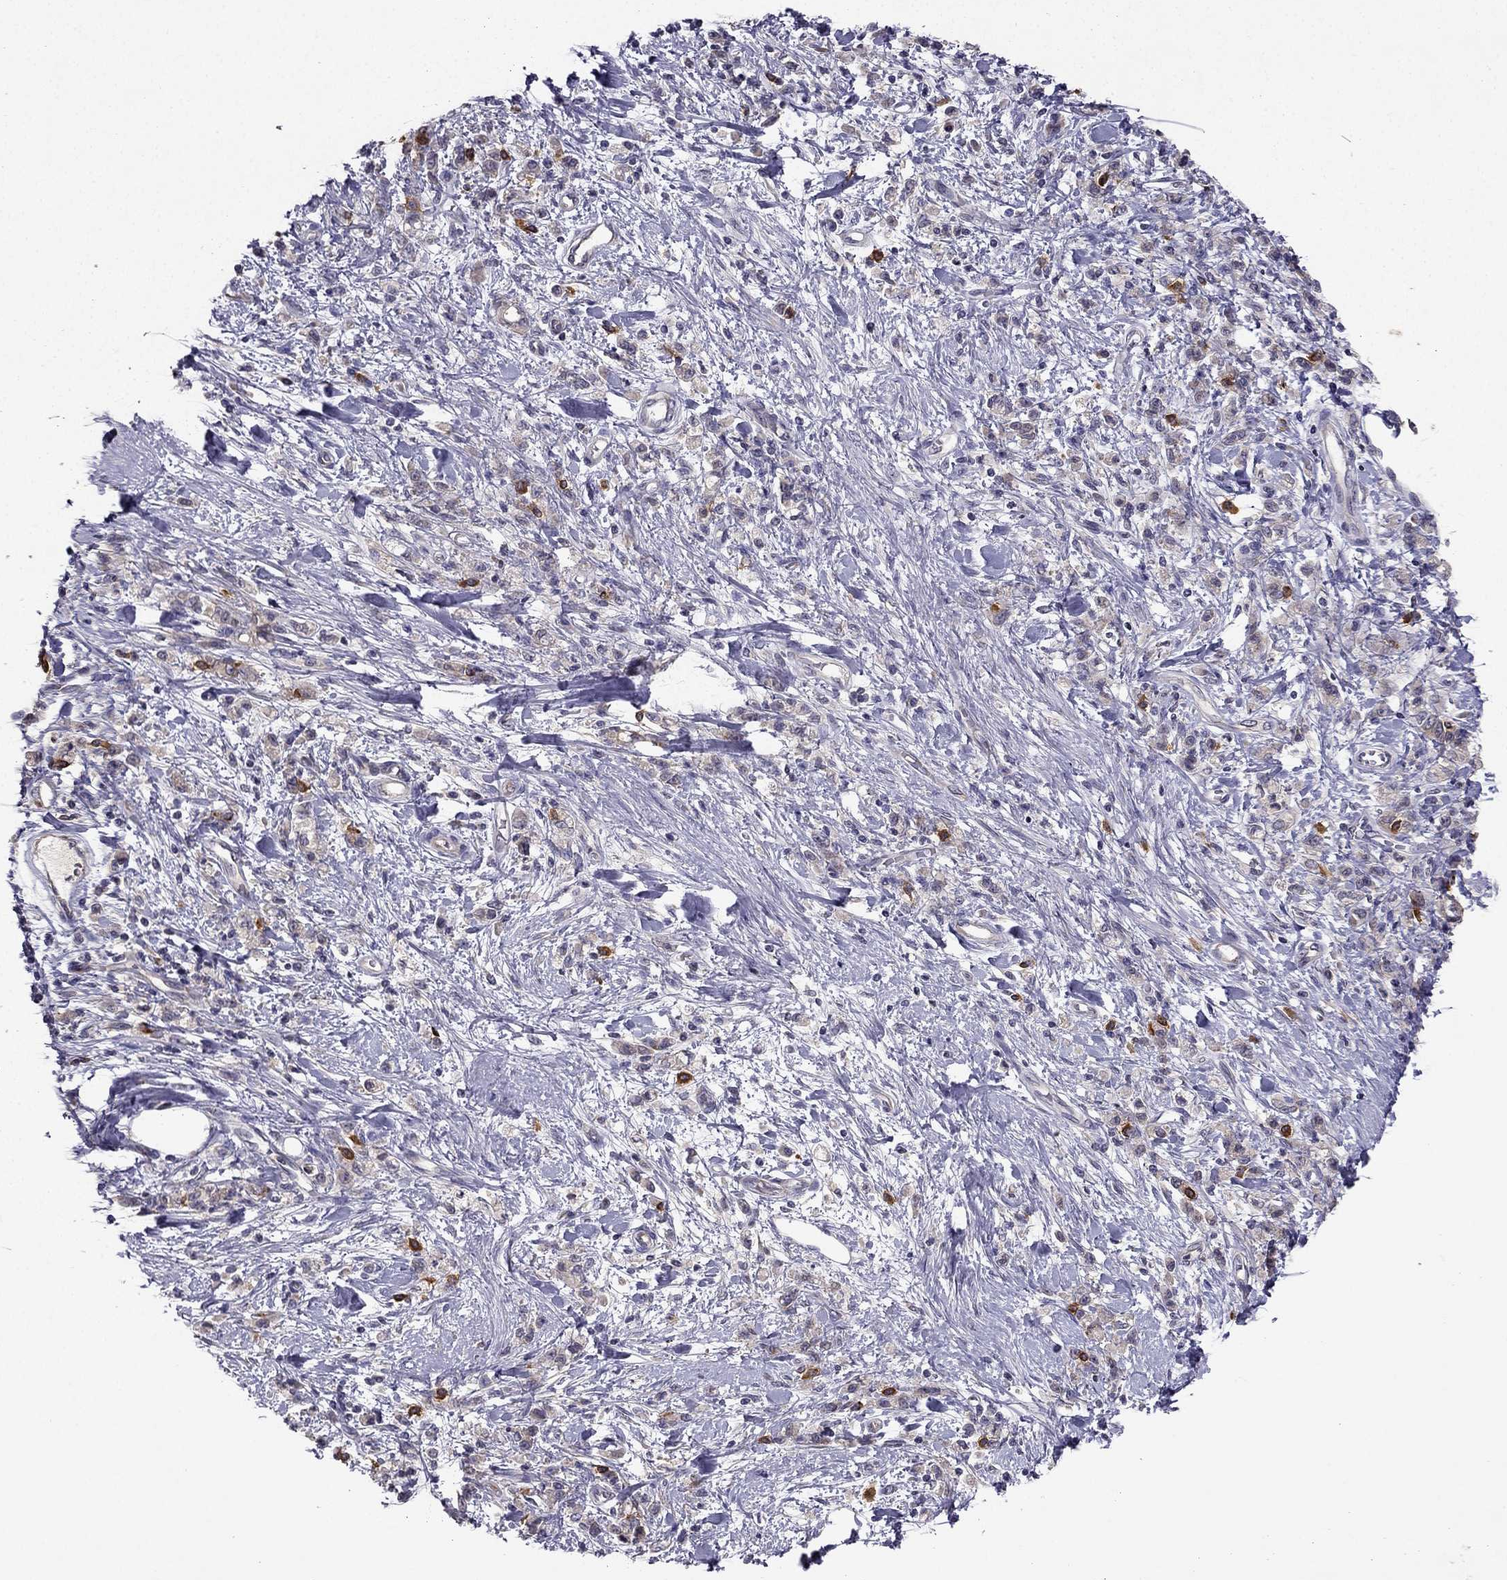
{"staining": {"intensity": "weak", "quantity": "<25%", "location": "cytoplasmic/membranous"}, "tissue": "stomach cancer", "cell_type": "Tumor cells", "image_type": "cancer", "snomed": [{"axis": "morphology", "description": "Adenocarcinoma, NOS"}, {"axis": "topography", "description": "Stomach"}], "caption": "There is no significant expression in tumor cells of adenocarcinoma (stomach). The staining is performed using DAB (3,3'-diaminobenzidine) brown chromogen with nuclei counter-stained in using hematoxylin.", "gene": "STXBP5", "patient": {"sex": "male", "age": 77}}